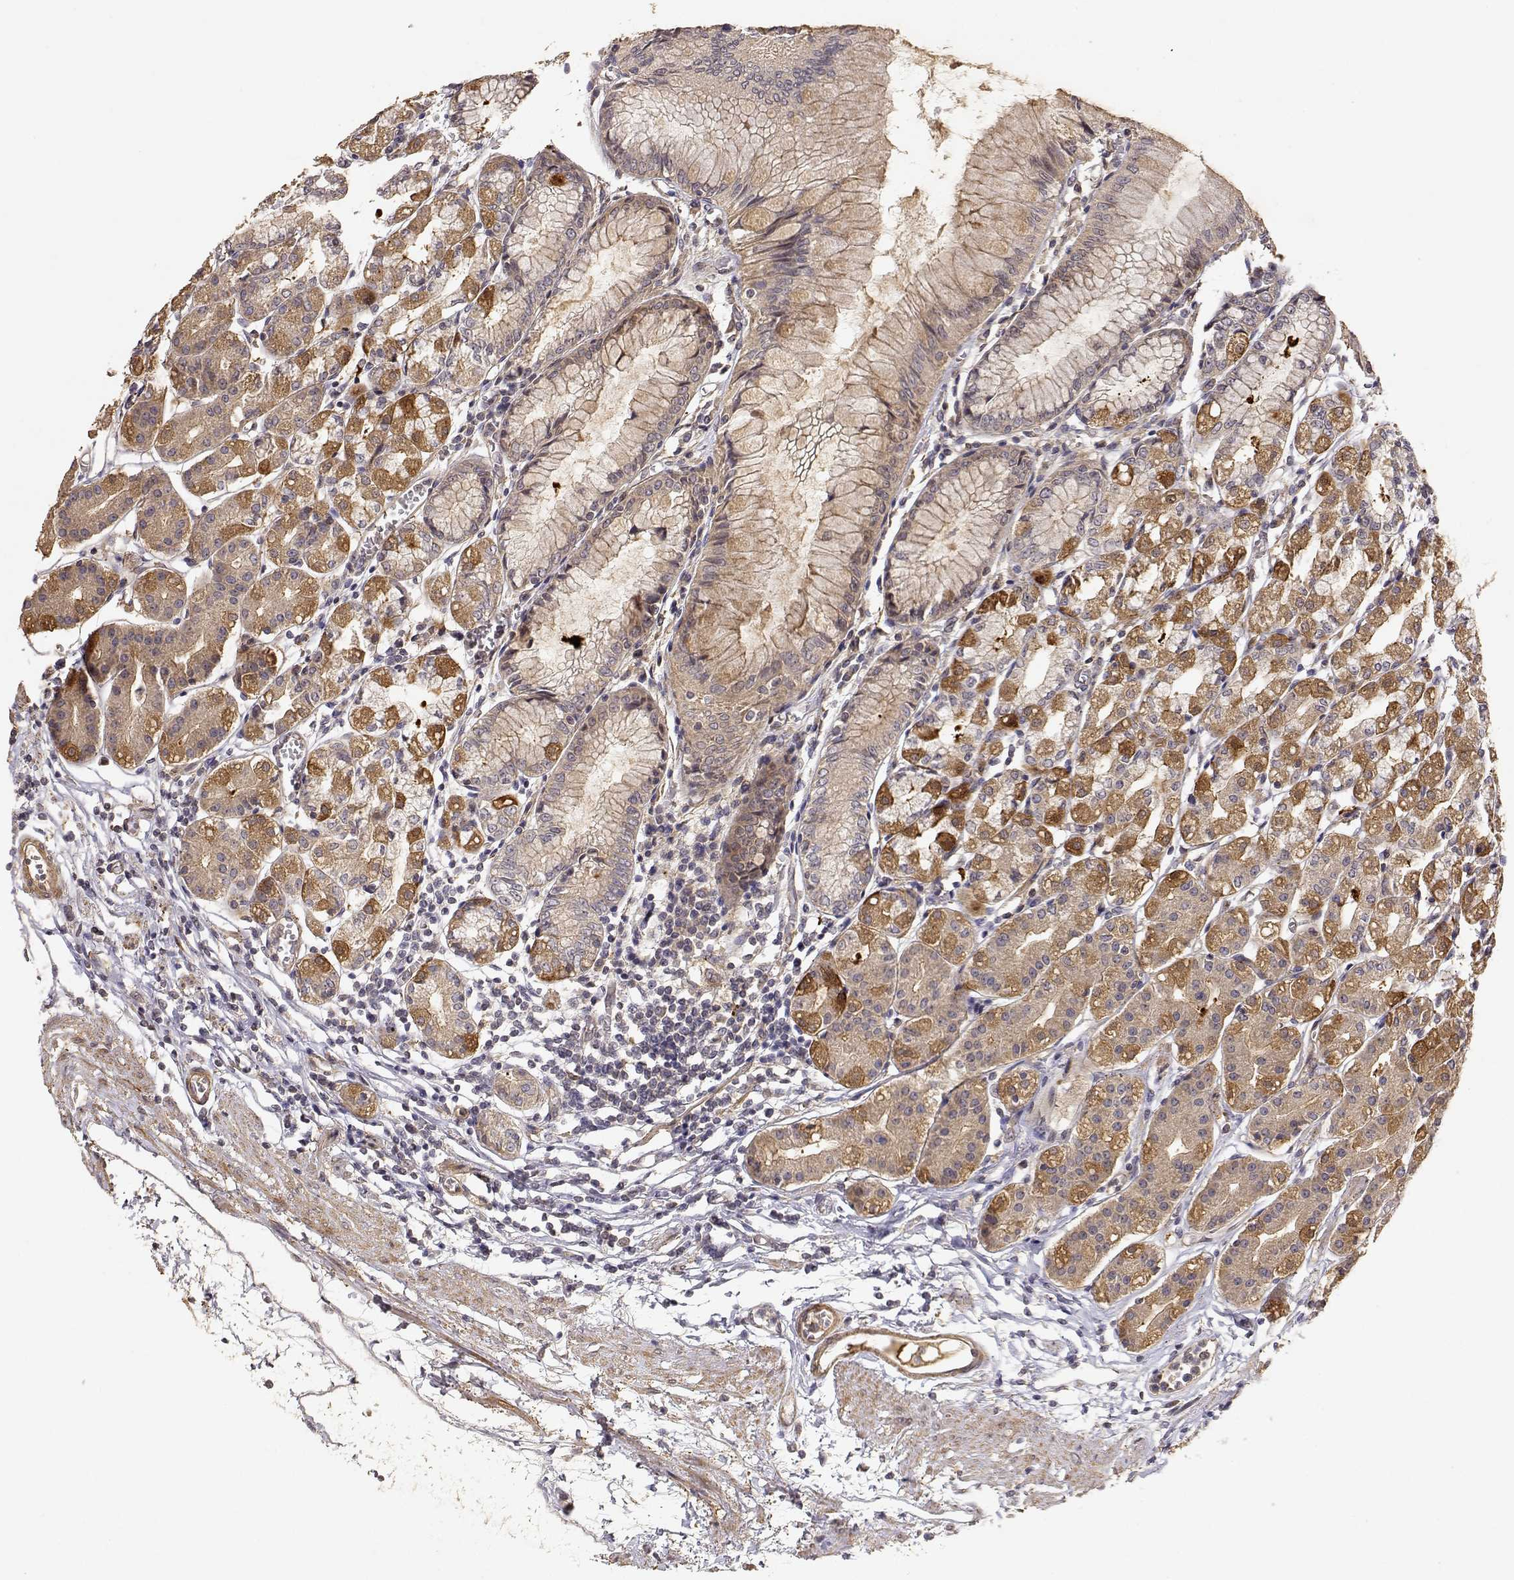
{"staining": {"intensity": "strong", "quantity": "<25%", "location": "cytoplasmic/membranous"}, "tissue": "stomach", "cell_type": "Glandular cells", "image_type": "normal", "snomed": [{"axis": "morphology", "description": "Normal tissue, NOS"}, {"axis": "topography", "description": "Skeletal muscle"}, {"axis": "topography", "description": "Stomach"}], "caption": "A histopathology image of stomach stained for a protein displays strong cytoplasmic/membranous brown staining in glandular cells.", "gene": "PICK1", "patient": {"sex": "female", "age": 57}}